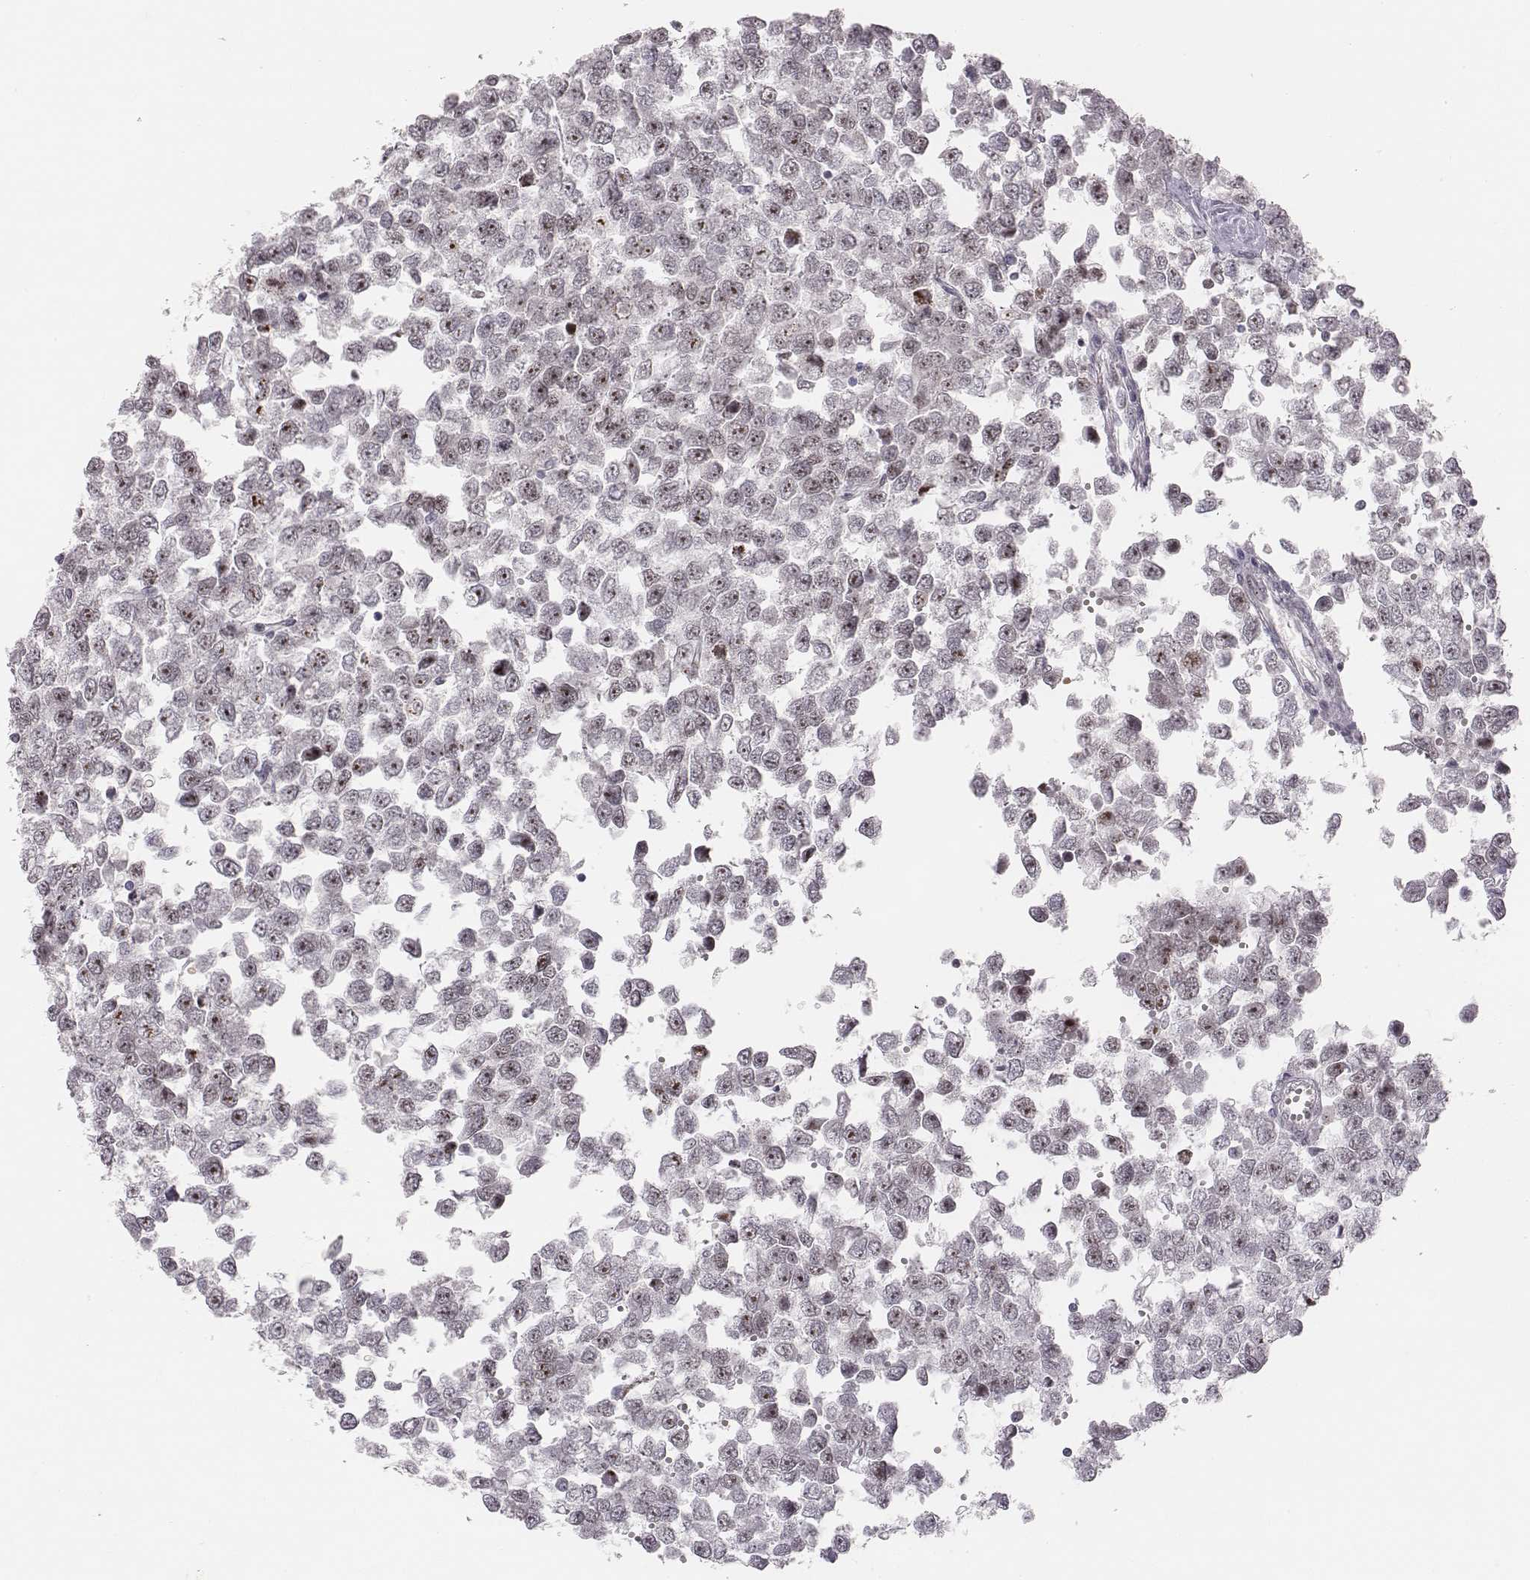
{"staining": {"intensity": "moderate", "quantity": "25%-75%", "location": "nuclear"}, "tissue": "testis cancer", "cell_type": "Tumor cells", "image_type": "cancer", "snomed": [{"axis": "morphology", "description": "Normal tissue, NOS"}, {"axis": "morphology", "description": "Seminoma, NOS"}, {"axis": "topography", "description": "Testis"}, {"axis": "topography", "description": "Epididymis"}], "caption": "An image of human testis cancer stained for a protein exhibits moderate nuclear brown staining in tumor cells.", "gene": "NIFK", "patient": {"sex": "male", "age": 34}}